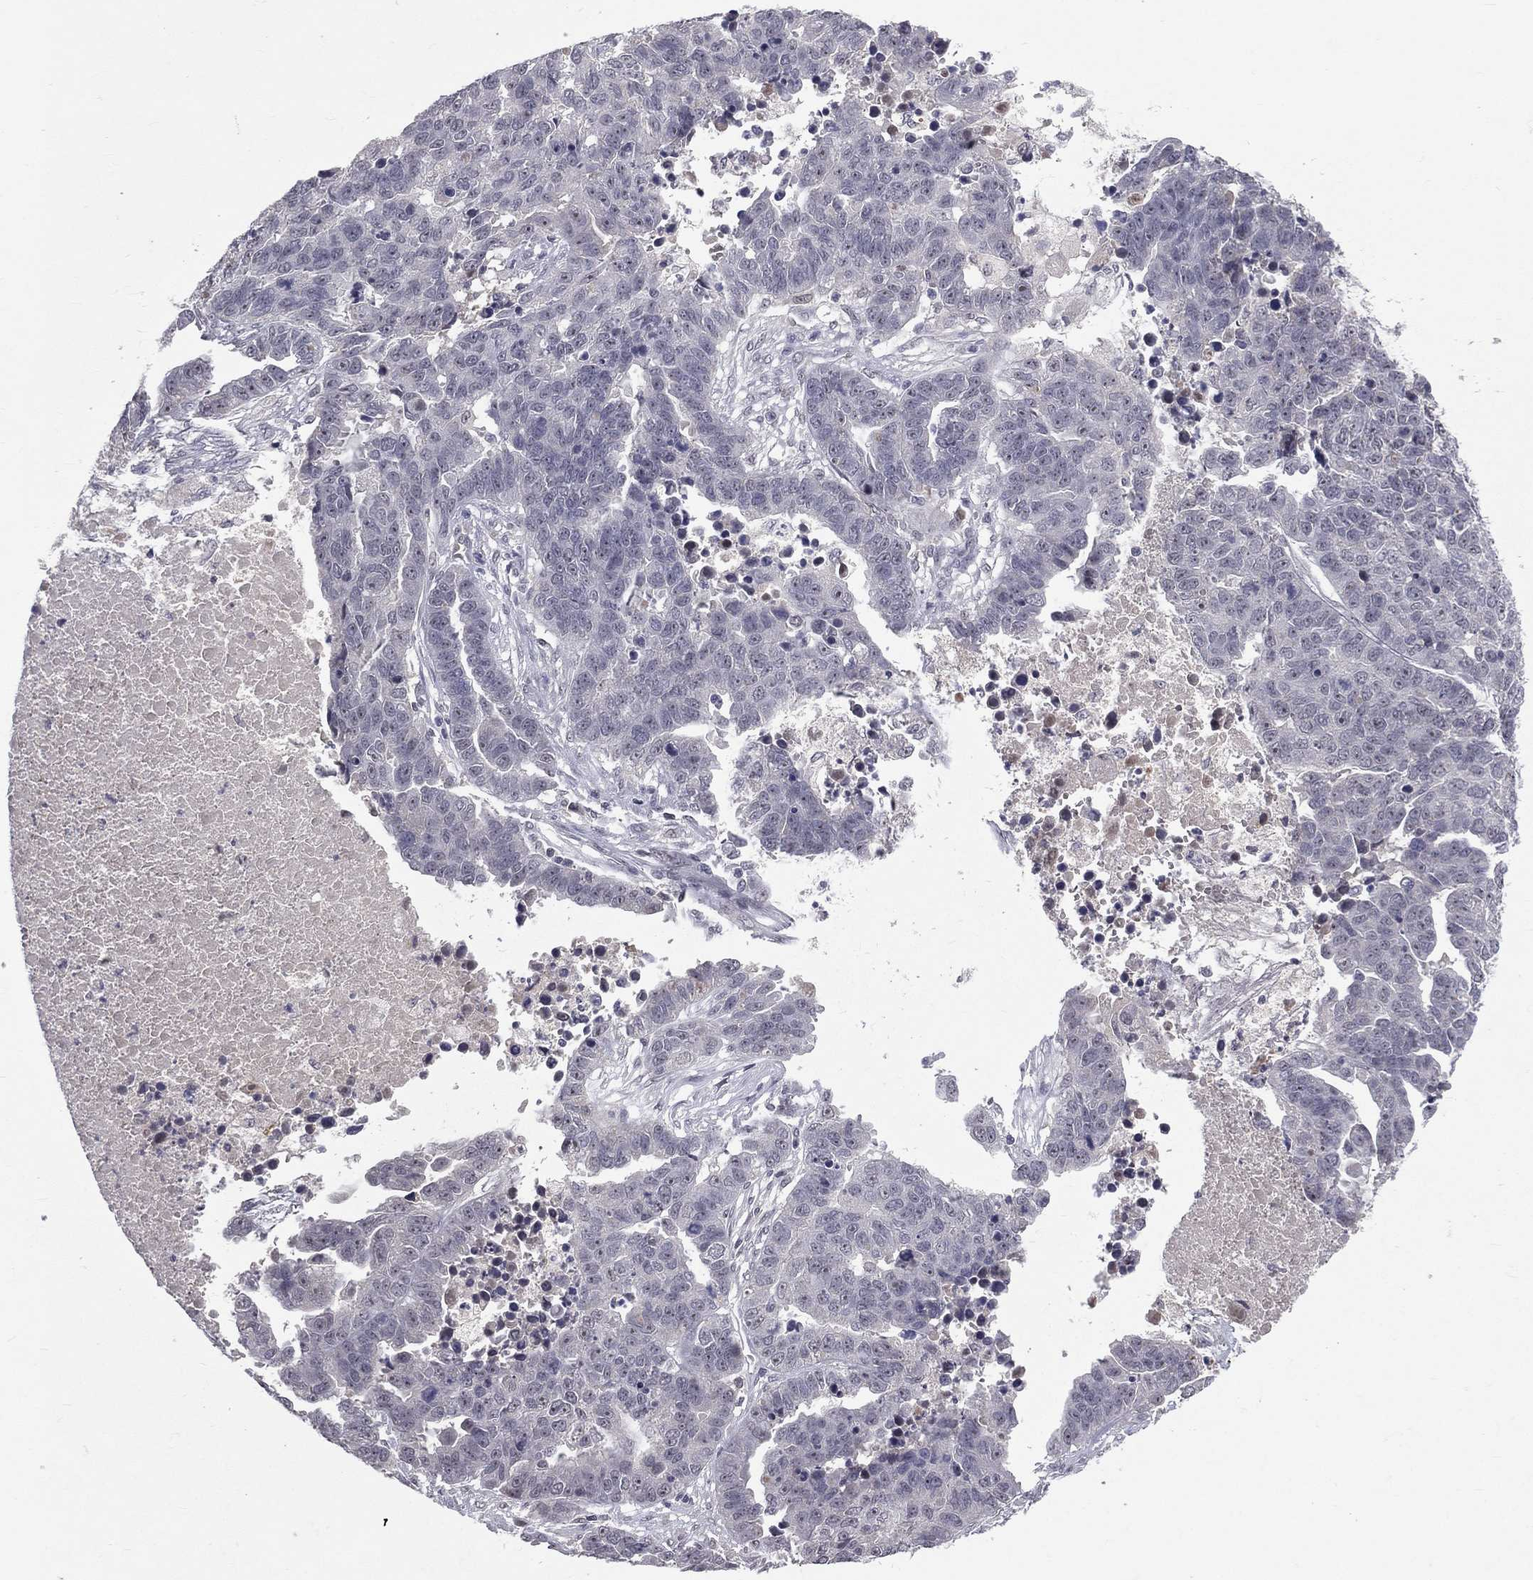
{"staining": {"intensity": "negative", "quantity": "none", "location": "none"}, "tissue": "ovarian cancer", "cell_type": "Tumor cells", "image_type": "cancer", "snomed": [{"axis": "morphology", "description": "Cystadenocarcinoma, serous, NOS"}, {"axis": "topography", "description": "Ovary"}], "caption": "An immunohistochemistry photomicrograph of ovarian cancer is shown. There is no staining in tumor cells of ovarian cancer.", "gene": "DSG4", "patient": {"sex": "female", "age": 87}}